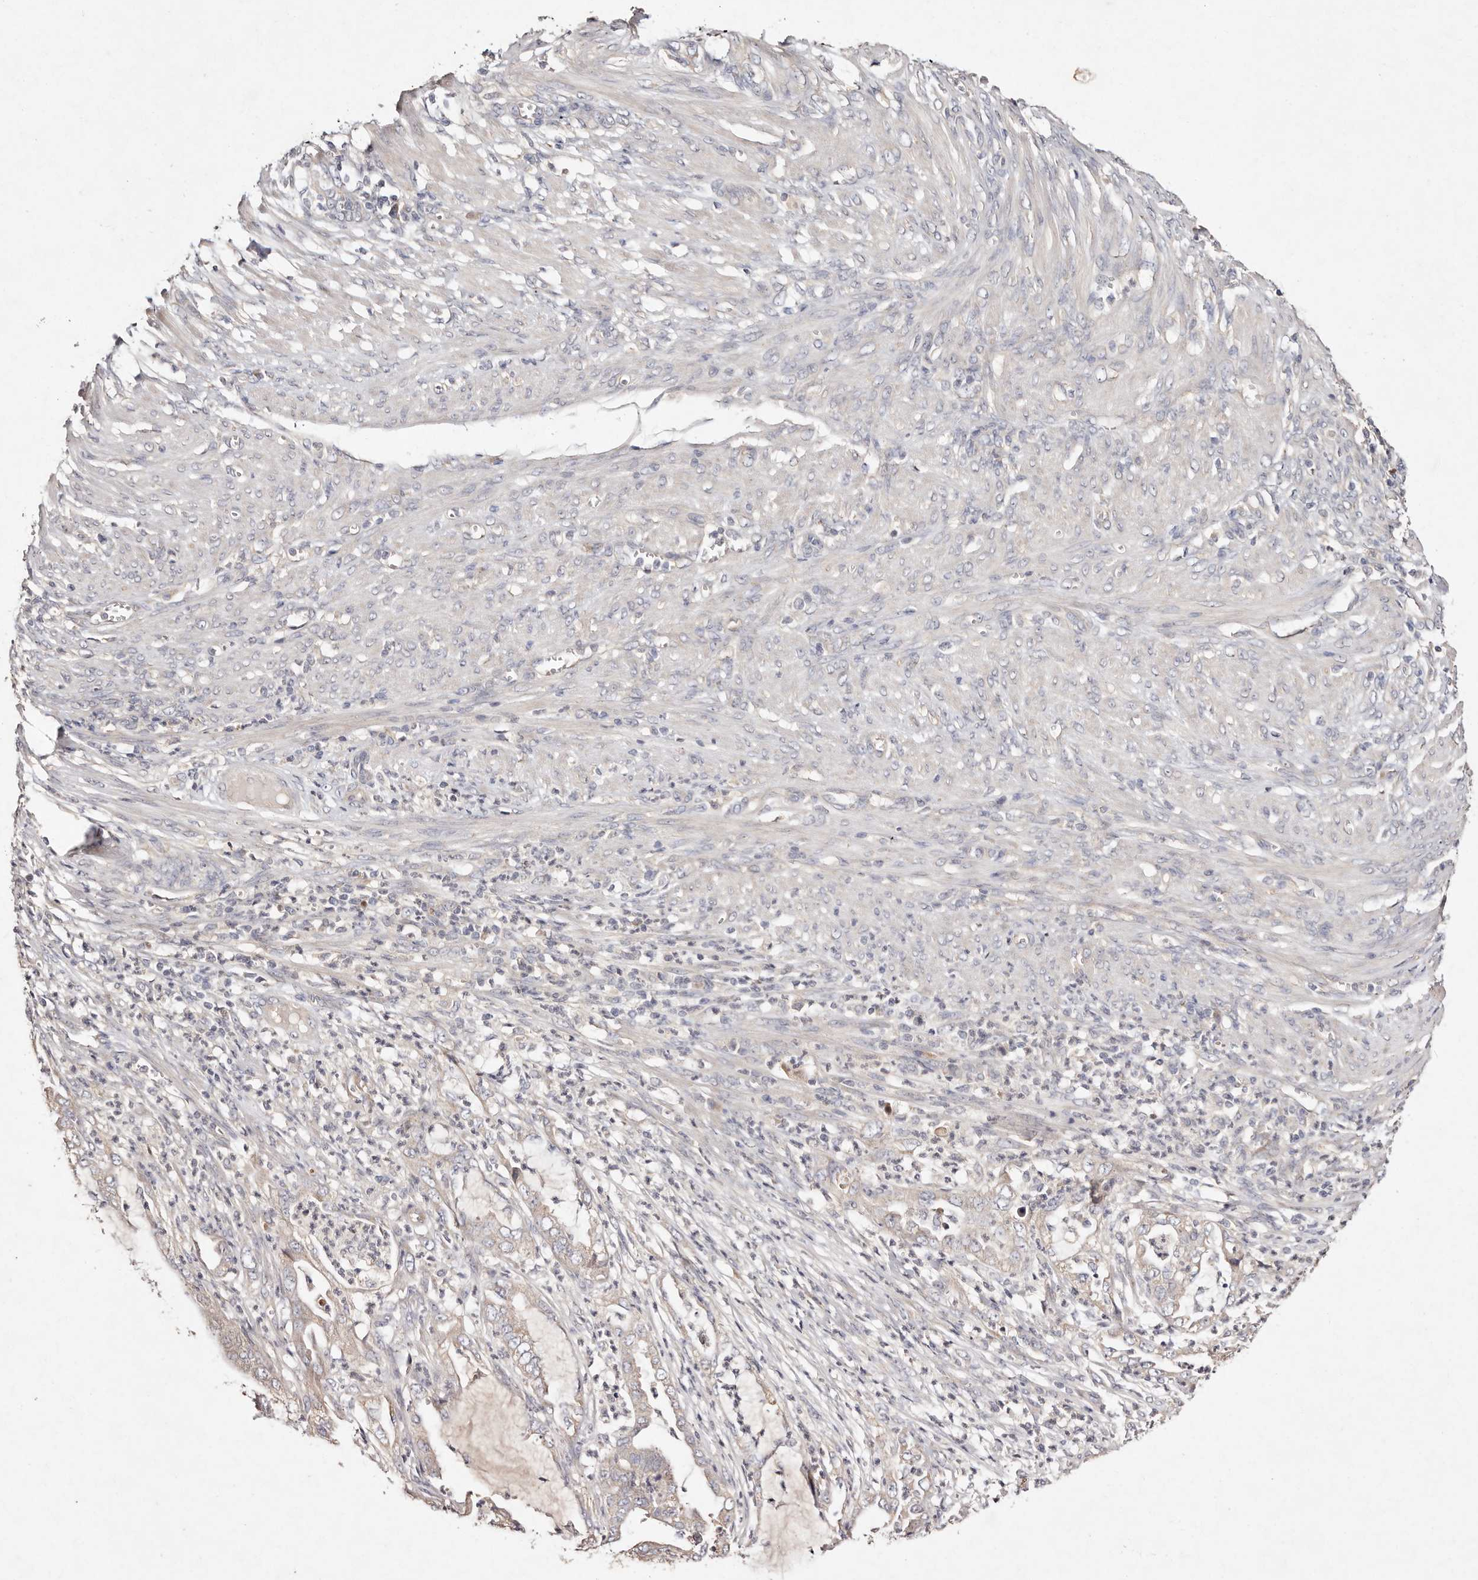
{"staining": {"intensity": "weak", "quantity": "<25%", "location": "cytoplasmic/membranous"}, "tissue": "endometrial cancer", "cell_type": "Tumor cells", "image_type": "cancer", "snomed": [{"axis": "morphology", "description": "Adenocarcinoma, NOS"}, {"axis": "topography", "description": "Endometrium"}], "caption": "An image of human endometrial cancer (adenocarcinoma) is negative for staining in tumor cells.", "gene": "TSC2", "patient": {"sex": "female", "age": 51}}